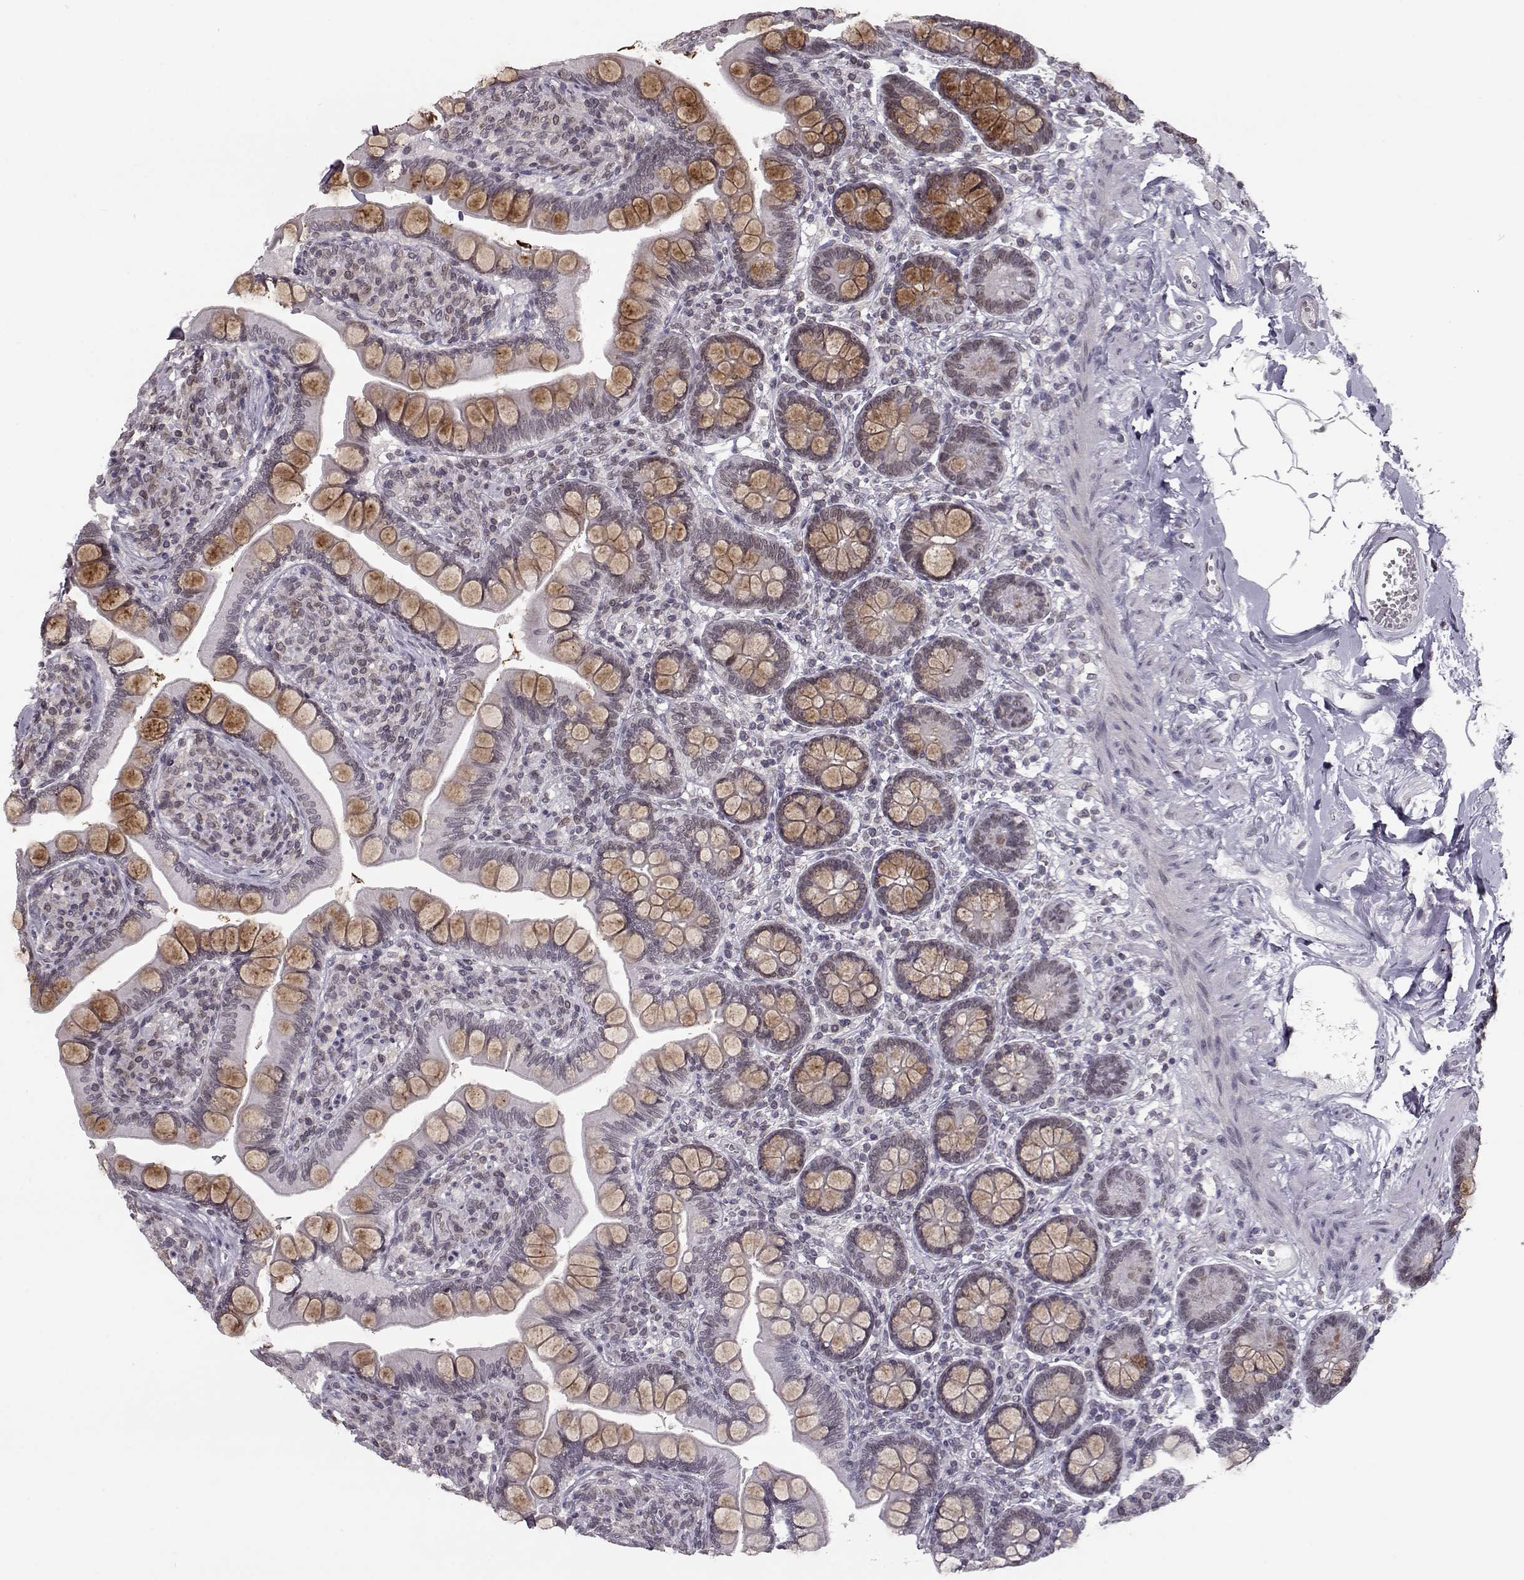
{"staining": {"intensity": "weak", "quantity": "25%-75%", "location": "cytoplasmic/membranous"}, "tissue": "small intestine", "cell_type": "Glandular cells", "image_type": "normal", "snomed": [{"axis": "morphology", "description": "Normal tissue, NOS"}, {"axis": "topography", "description": "Small intestine"}], "caption": "DAB (3,3'-diaminobenzidine) immunohistochemical staining of unremarkable small intestine demonstrates weak cytoplasmic/membranous protein staining in approximately 25%-75% of glandular cells. (DAB (3,3'-diaminobenzidine) IHC with brightfield microscopy, high magnification).", "gene": "NUP37", "patient": {"sex": "female", "age": 56}}